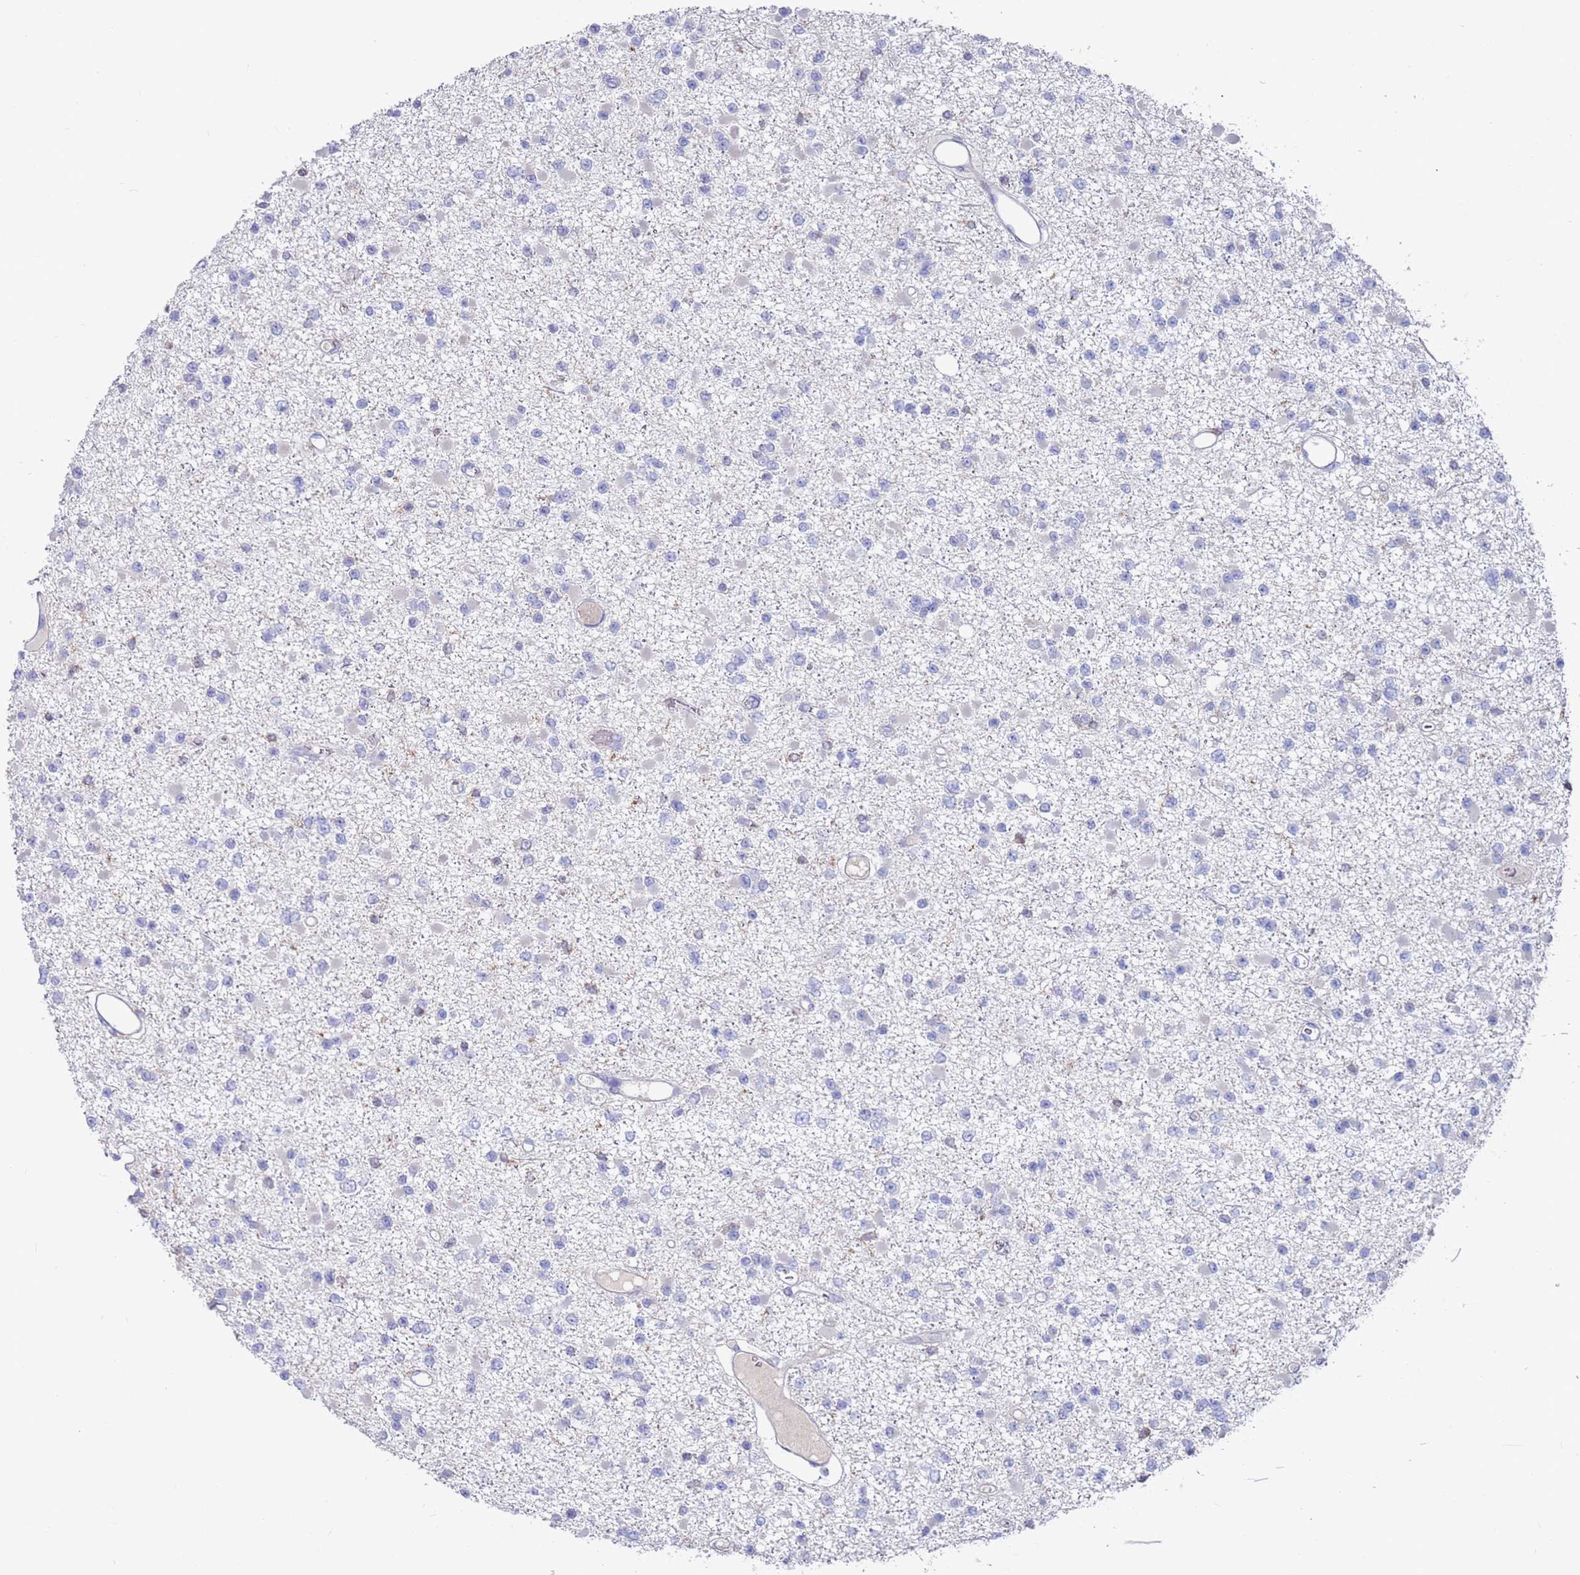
{"staining": {"intensity": "negative", "quantity": "none", "location": "none"}, "tissue": "glioma", "cell_type": "Tumor cells", "image_type": "cancer", "snomed": [{"axis": "morphology", "description": "Glioma, malignant, Low grade"}, {"axis": "topography", "description": "Brain"}], "caption": "Tumor cells are negative for brown protein staining in glioma.", "gene": "GREB1L", "patient": {"sex": "female", "age": 22}}